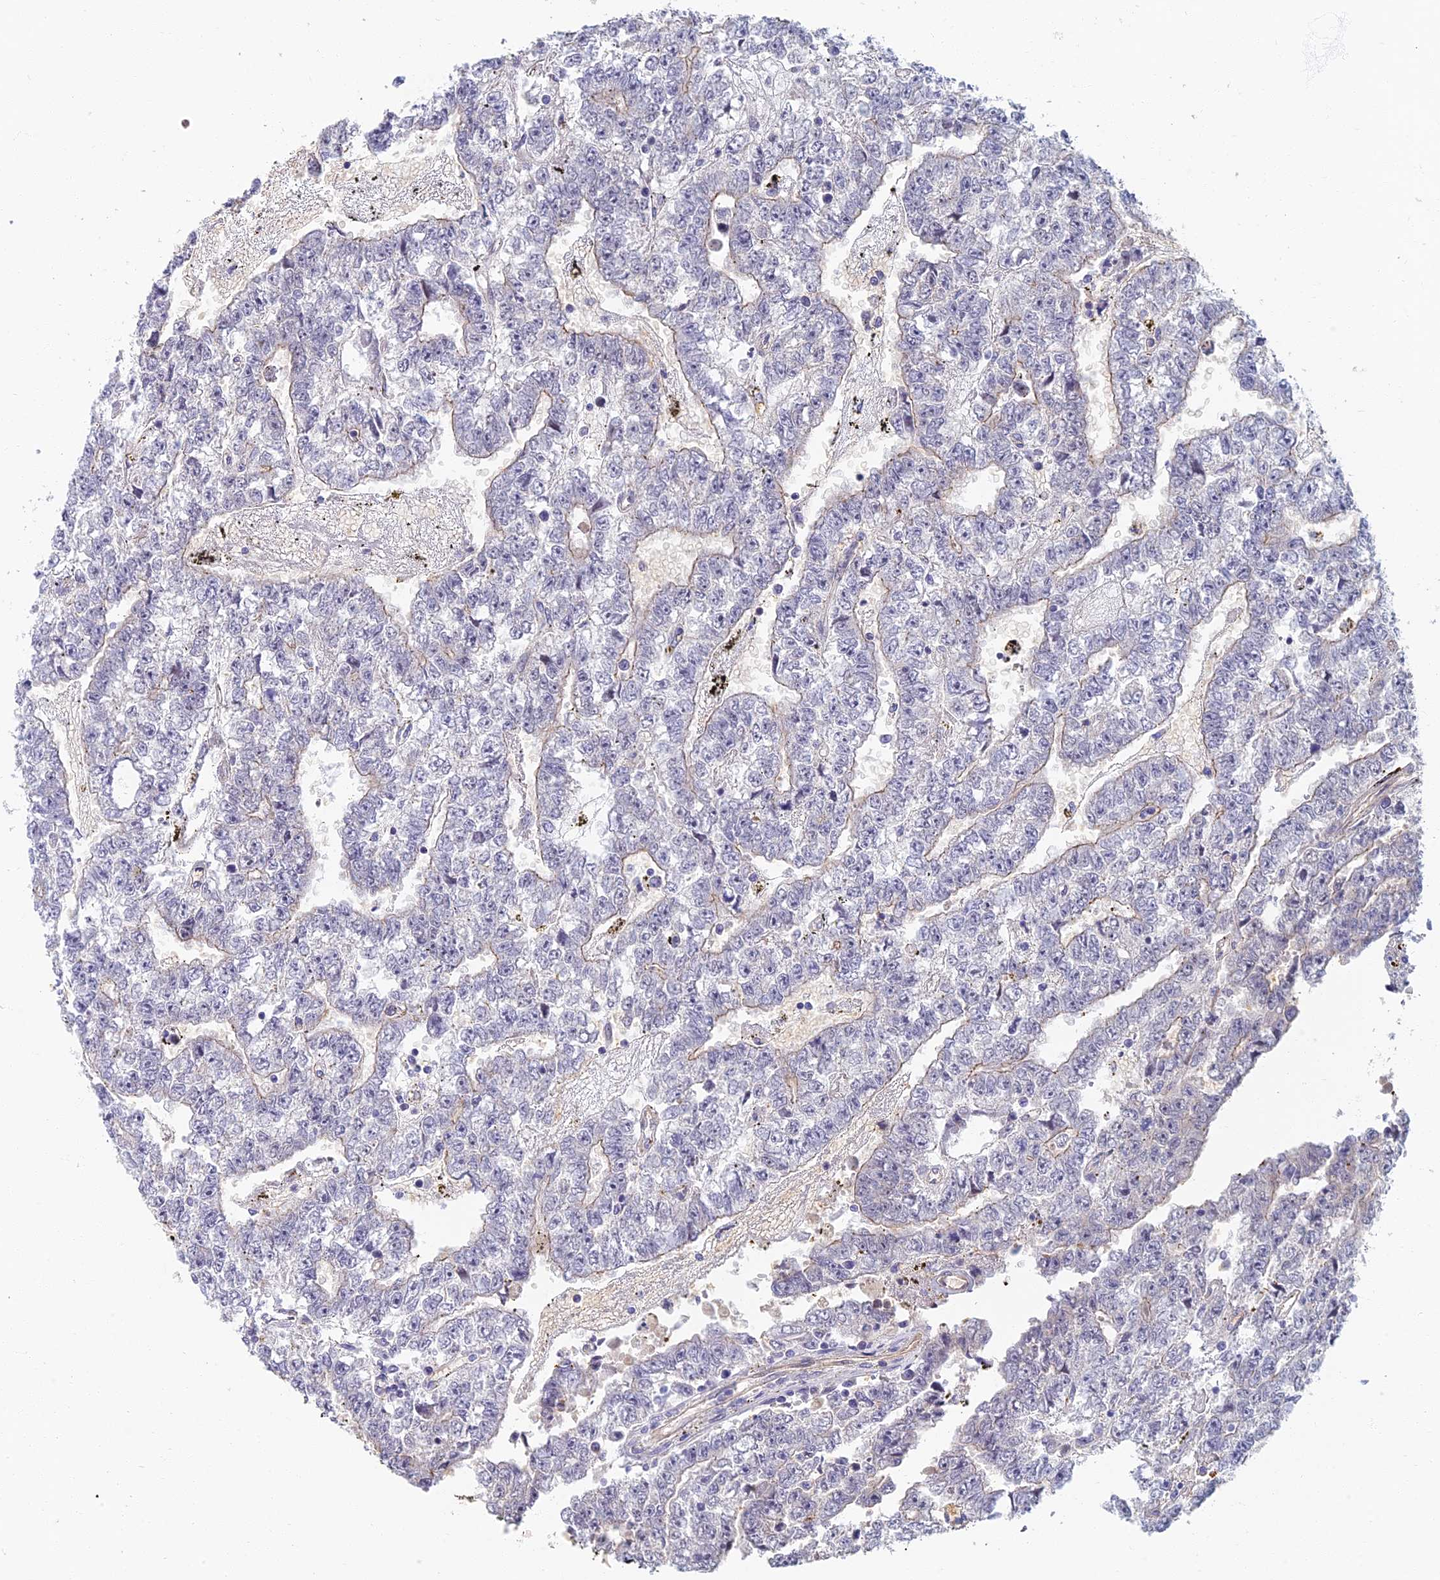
{"staining": {"intensity": "weak", "quantity": "<25%", "location": "cytoplasmic/membranous"}, "tissue": "testis cancer", "cell_type": "Tumor cells", "image_type": "cancer", "snomed": [{"axis": "morphology", "description": "Carcinoma, Embryonal, NOS"}, {"axis": "topography", "description": "Testis"}], "caption": "Histopathology image shows no protein staining in tumor cells of testis embryonal carcinoma tissue.", "gene": "RHBDL2", "patient": {"sex": "male", "age": 25}}